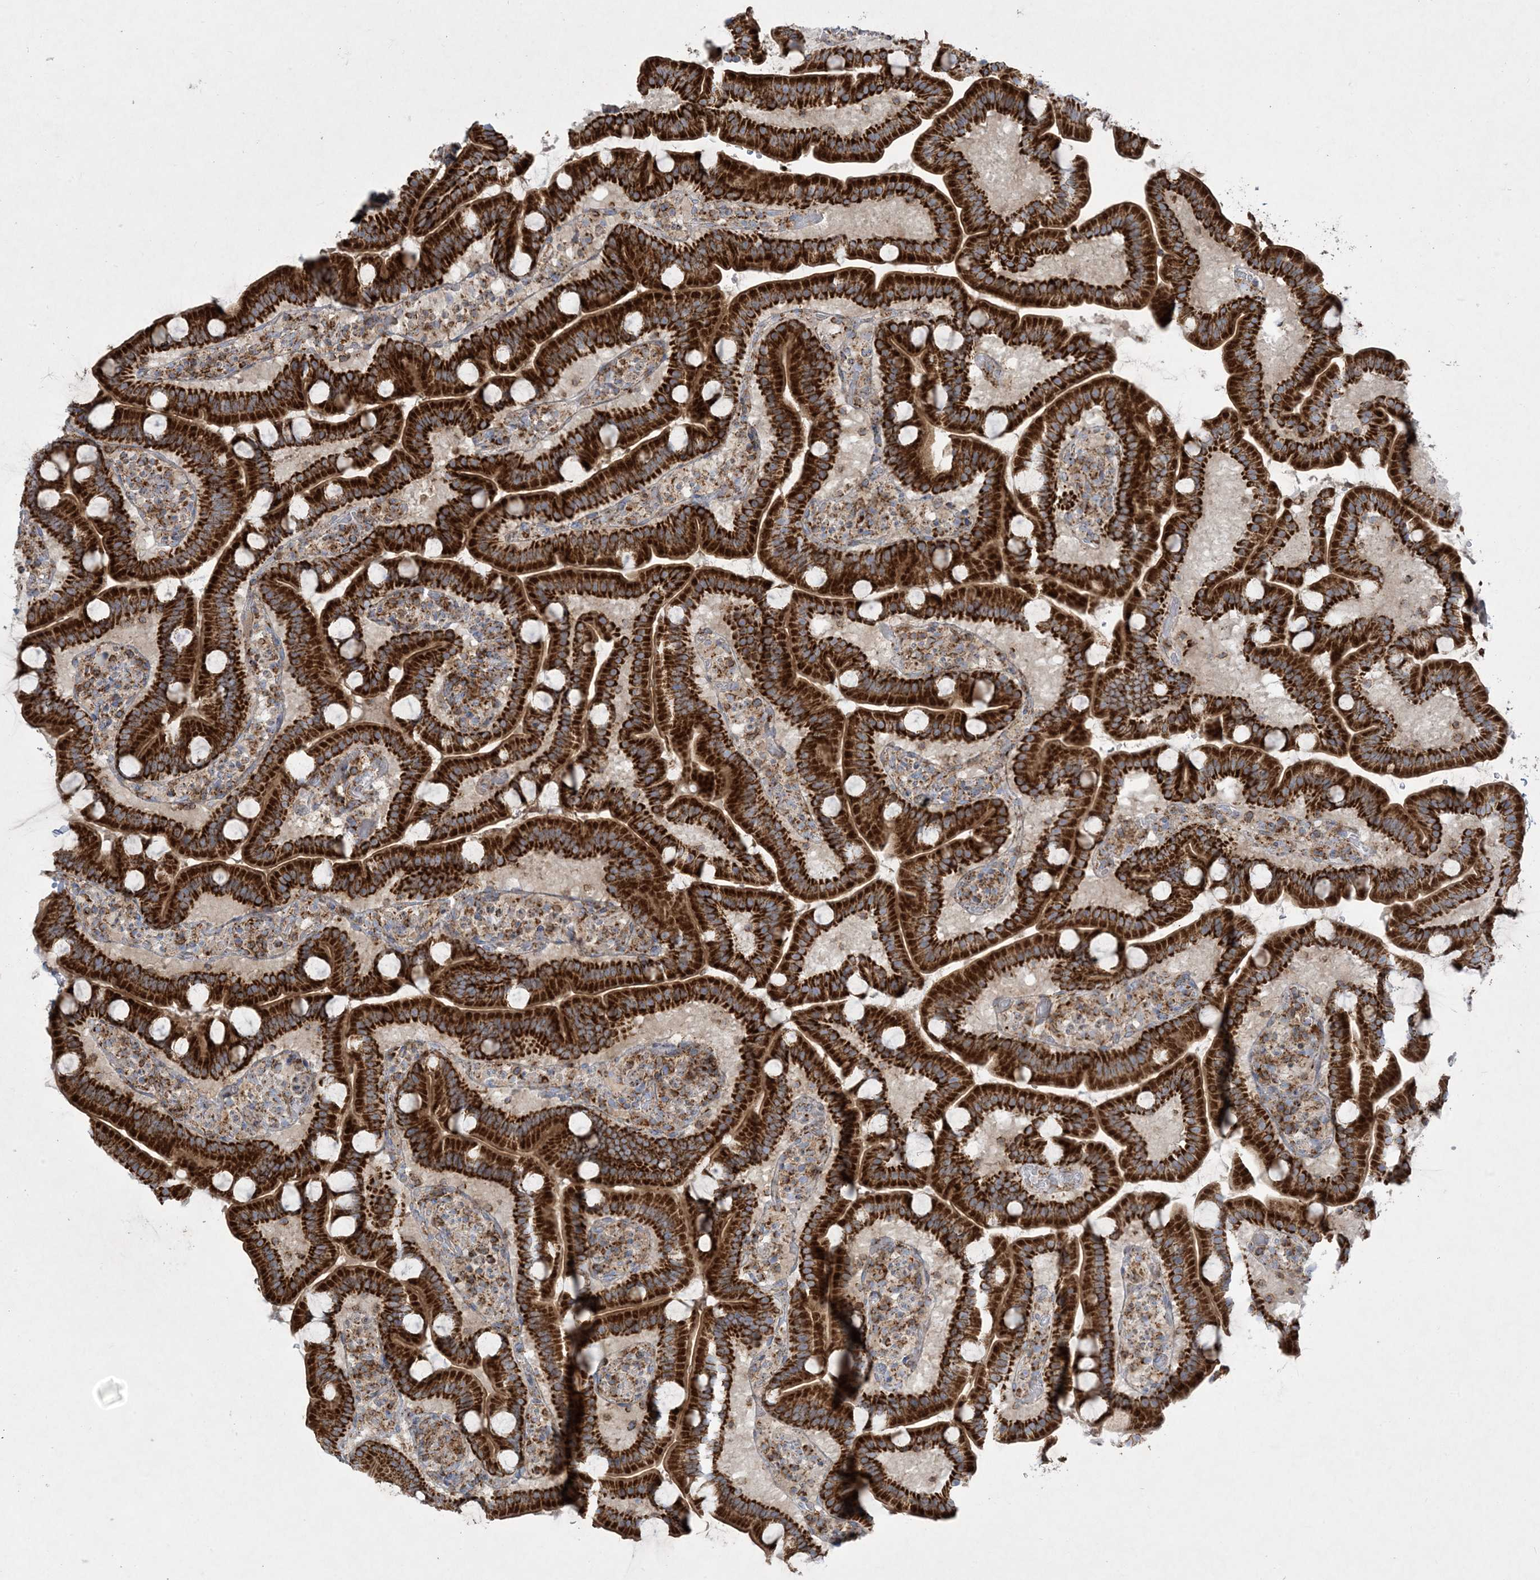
{"staining": {"intensity": "strong", "quantity": ">75%", "location": "cytoplasmic/membranous"}, "tissue": "duodenum", "cell_type": "Glandular cells", "image_type": "normal", "snomed": [{"axis": "morphology", "description": "Normal tissue, NOS"}, {"axis": "topography", "description": "Duodenum"}], "caption": "Brown immunohistochemical staining in normal duodenum reveals strong cytoplasmic/membranous expression in approximately >75% of glandular cells.", "gene": "BEND4", "patient": {"sex": "male", "age": 55}}